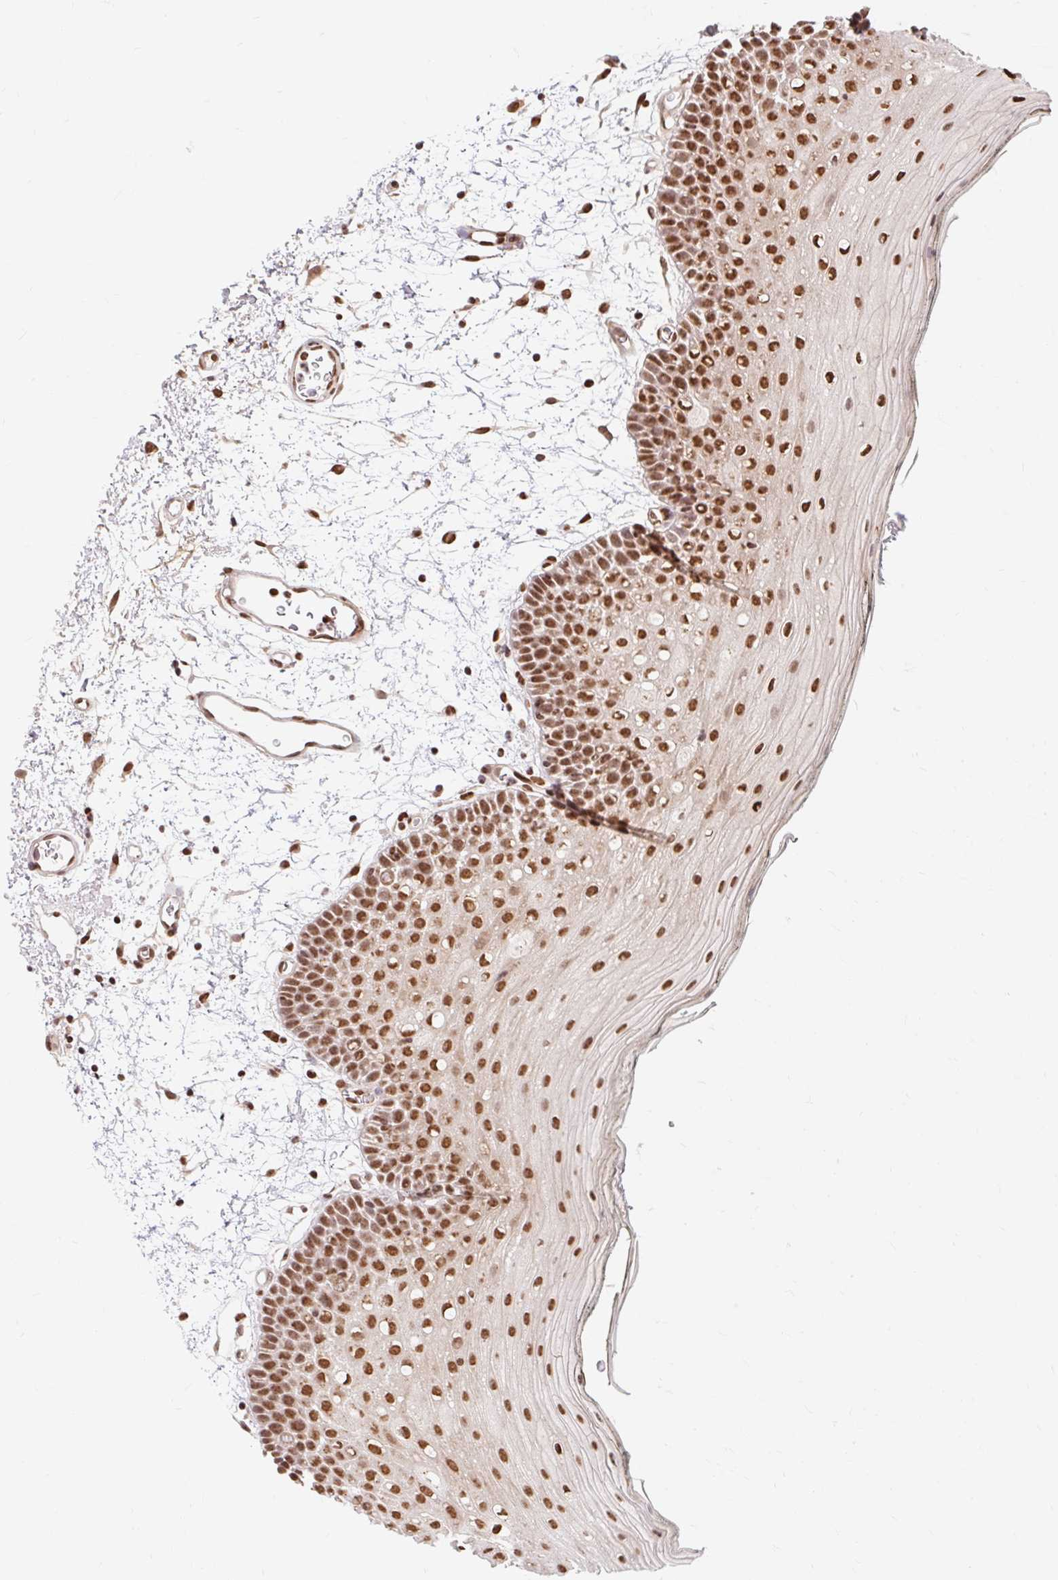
{"staining": {"intensity": "strong", "quantity": ">75%", "location": "nuclear"}, "tissue": "oral mucosa", "cell_type": "Squamous epithelial cells", "image_type": "normal", "snomed": [{"axis": "morphology", "description": "Normal tissue, NOS"}, {"axis": "topography", "description": "Oral tissue"}, {"axis": "topography", "description": "Tounge, NOS"}], "caption": "Oral mucosa stained with immunohistochemistry reveals strong nuclear positivity in approximately >75% of squamous epithelial cells. (DAB IHC, brown staining for protein, blue staining for nuclei).", "gene": "BICRA", "patient": {"sex": "female", "age": 81}}